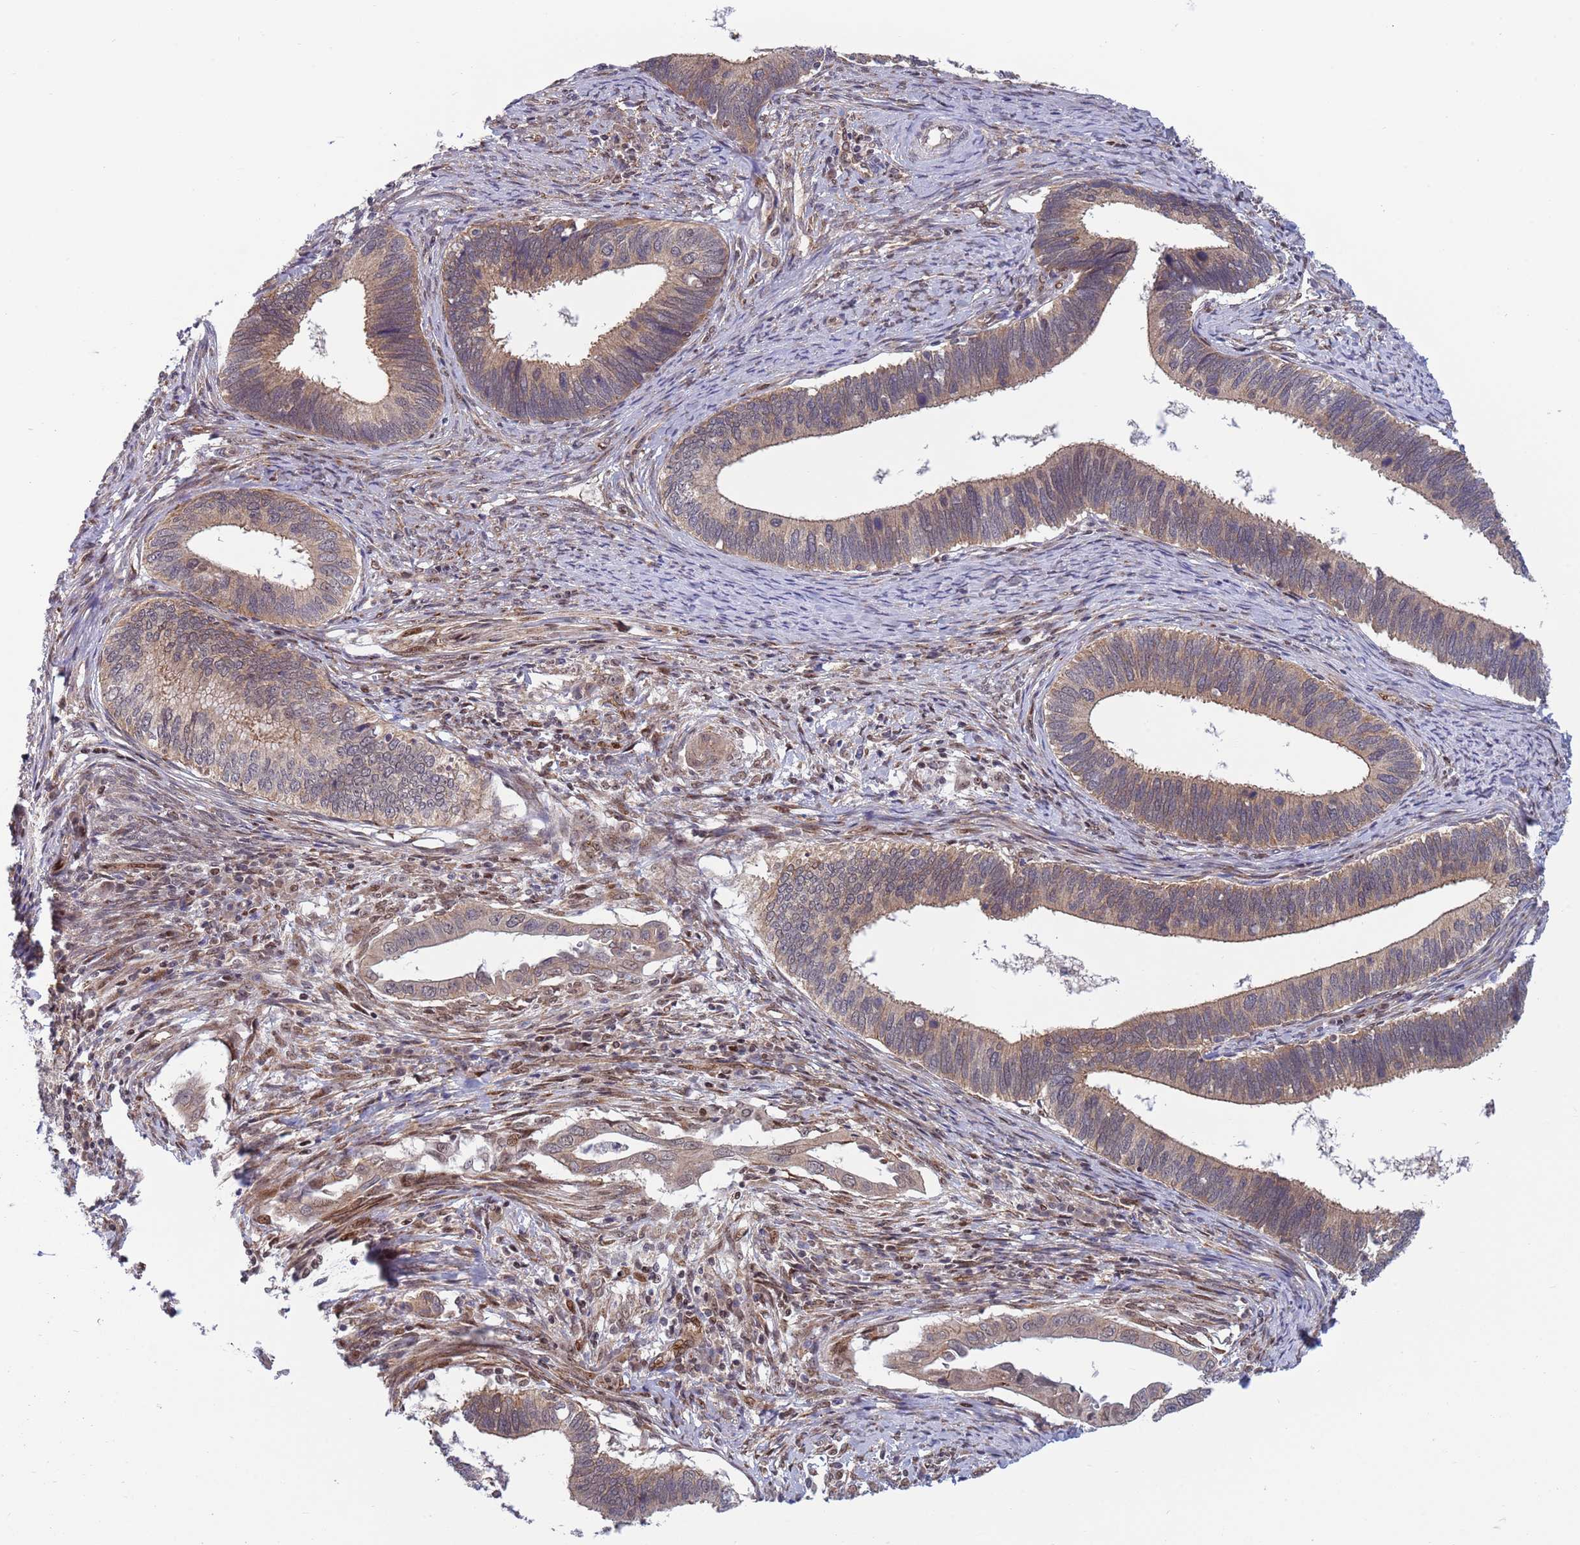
{"staining": {"intensity": "weak", "quantity": ">75%", "location": "cytoplasmic/membranous,nuclear"}, "tissue": "cervical cancer", "cell_type": "Tumor cells", "image_type": "cancer", "snomed": [{"axis": "morphology", "description": "Adenocarcinoma, NOS"}, {"axis": "topography", "description": "Cervix"}], "caption": "Adenocarcinoma (cervical) stained with a protein marker exhibits weak staining in tumor cells.", "gene": "TBX10", "patient": {"sex": "female", "age": 42}}